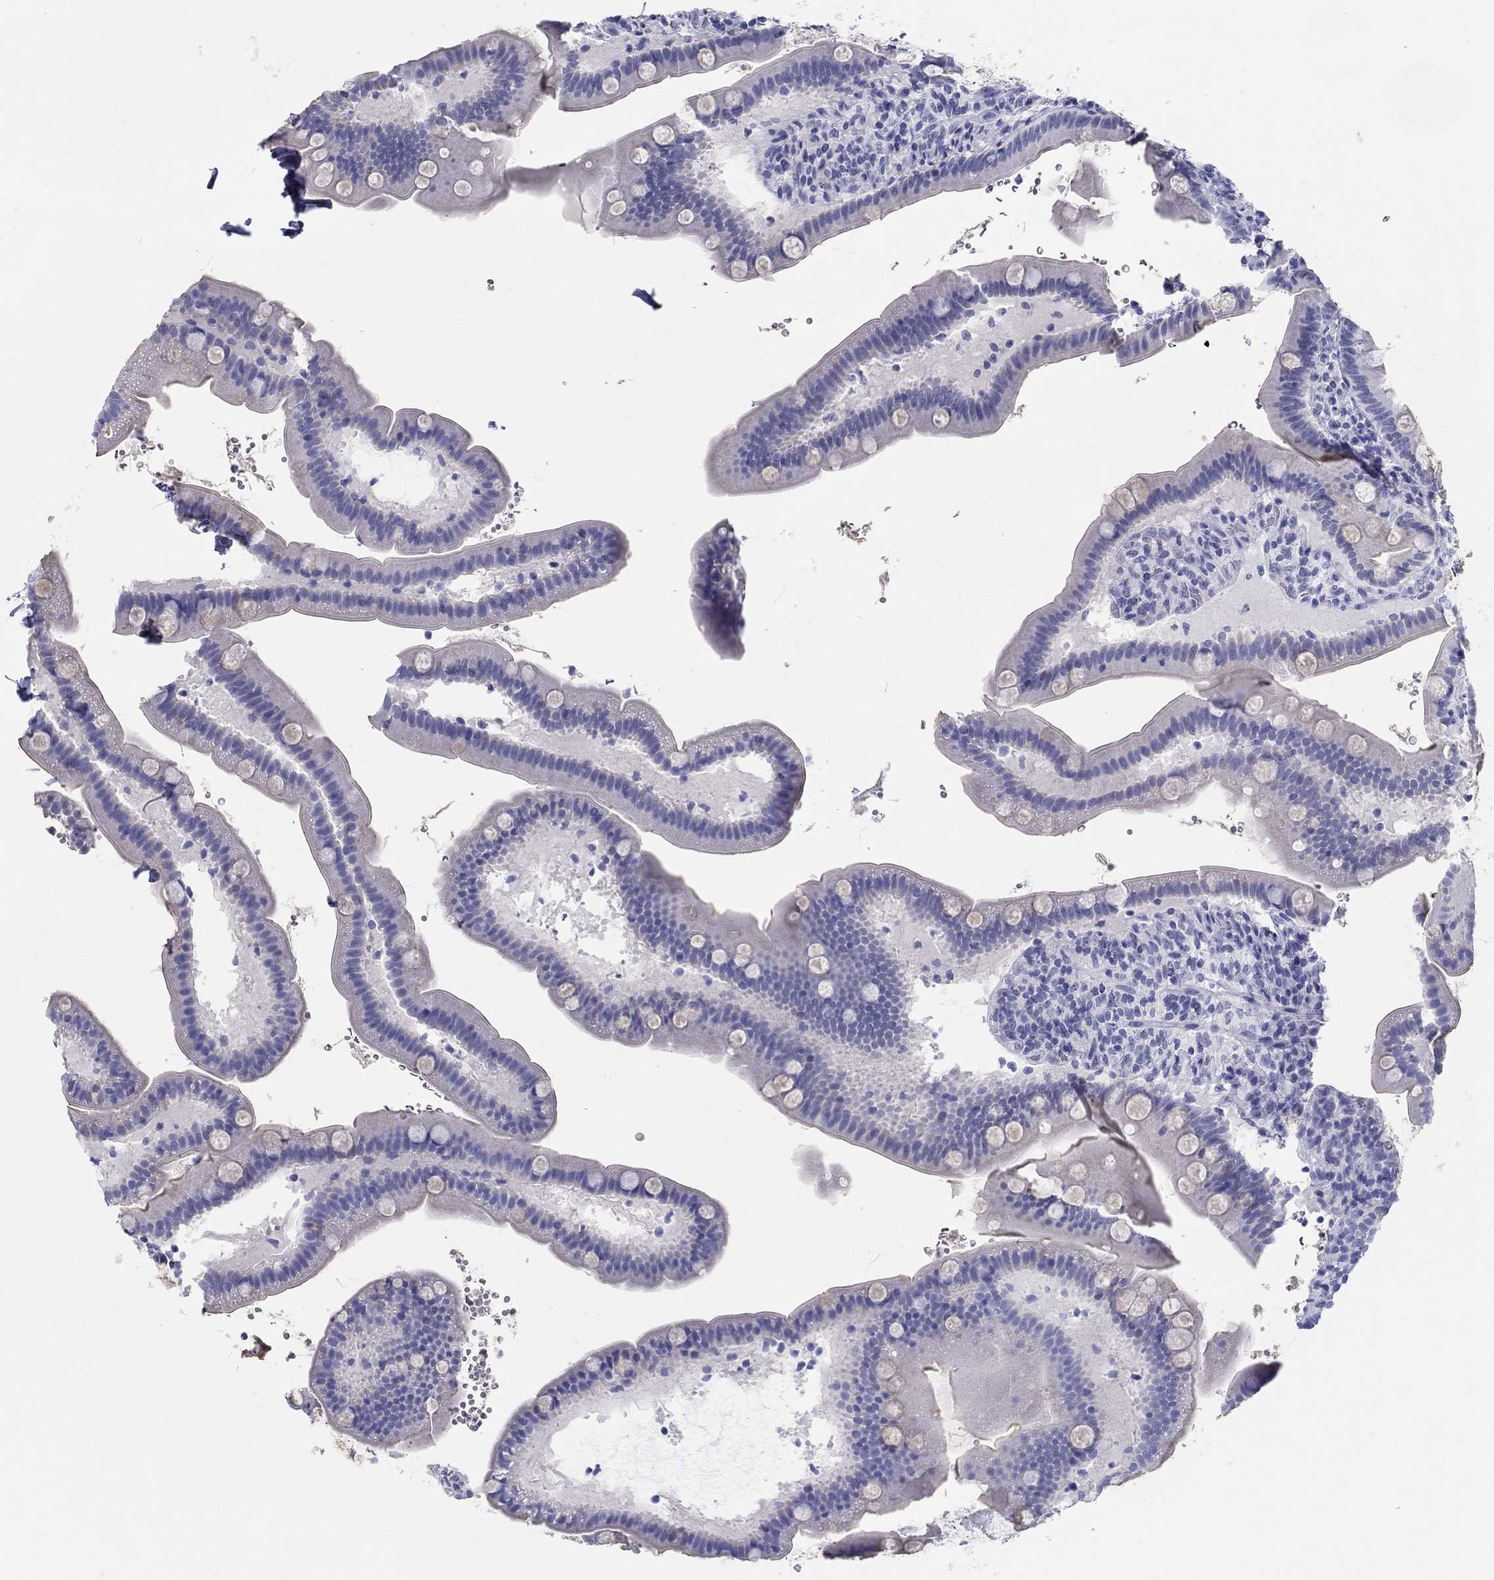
{"staining": {"intensity": "negative", "quantity": "none", "location": "none"}, "tissue": "small intestine", "cell_type": "Glandular cells", "image_type": "normal", "snomed": [{"axis": "morphology", "description": "Normal tissue, NOS"}, {"axis": "topography", "description": "Small intestine"}], "caption": "DAB immunohistochemical staining of normal human small intestine reveals no significant expression in glandular cells.", "gene": "LAMP5", "patient": {"sex": "male", "age": 66}}